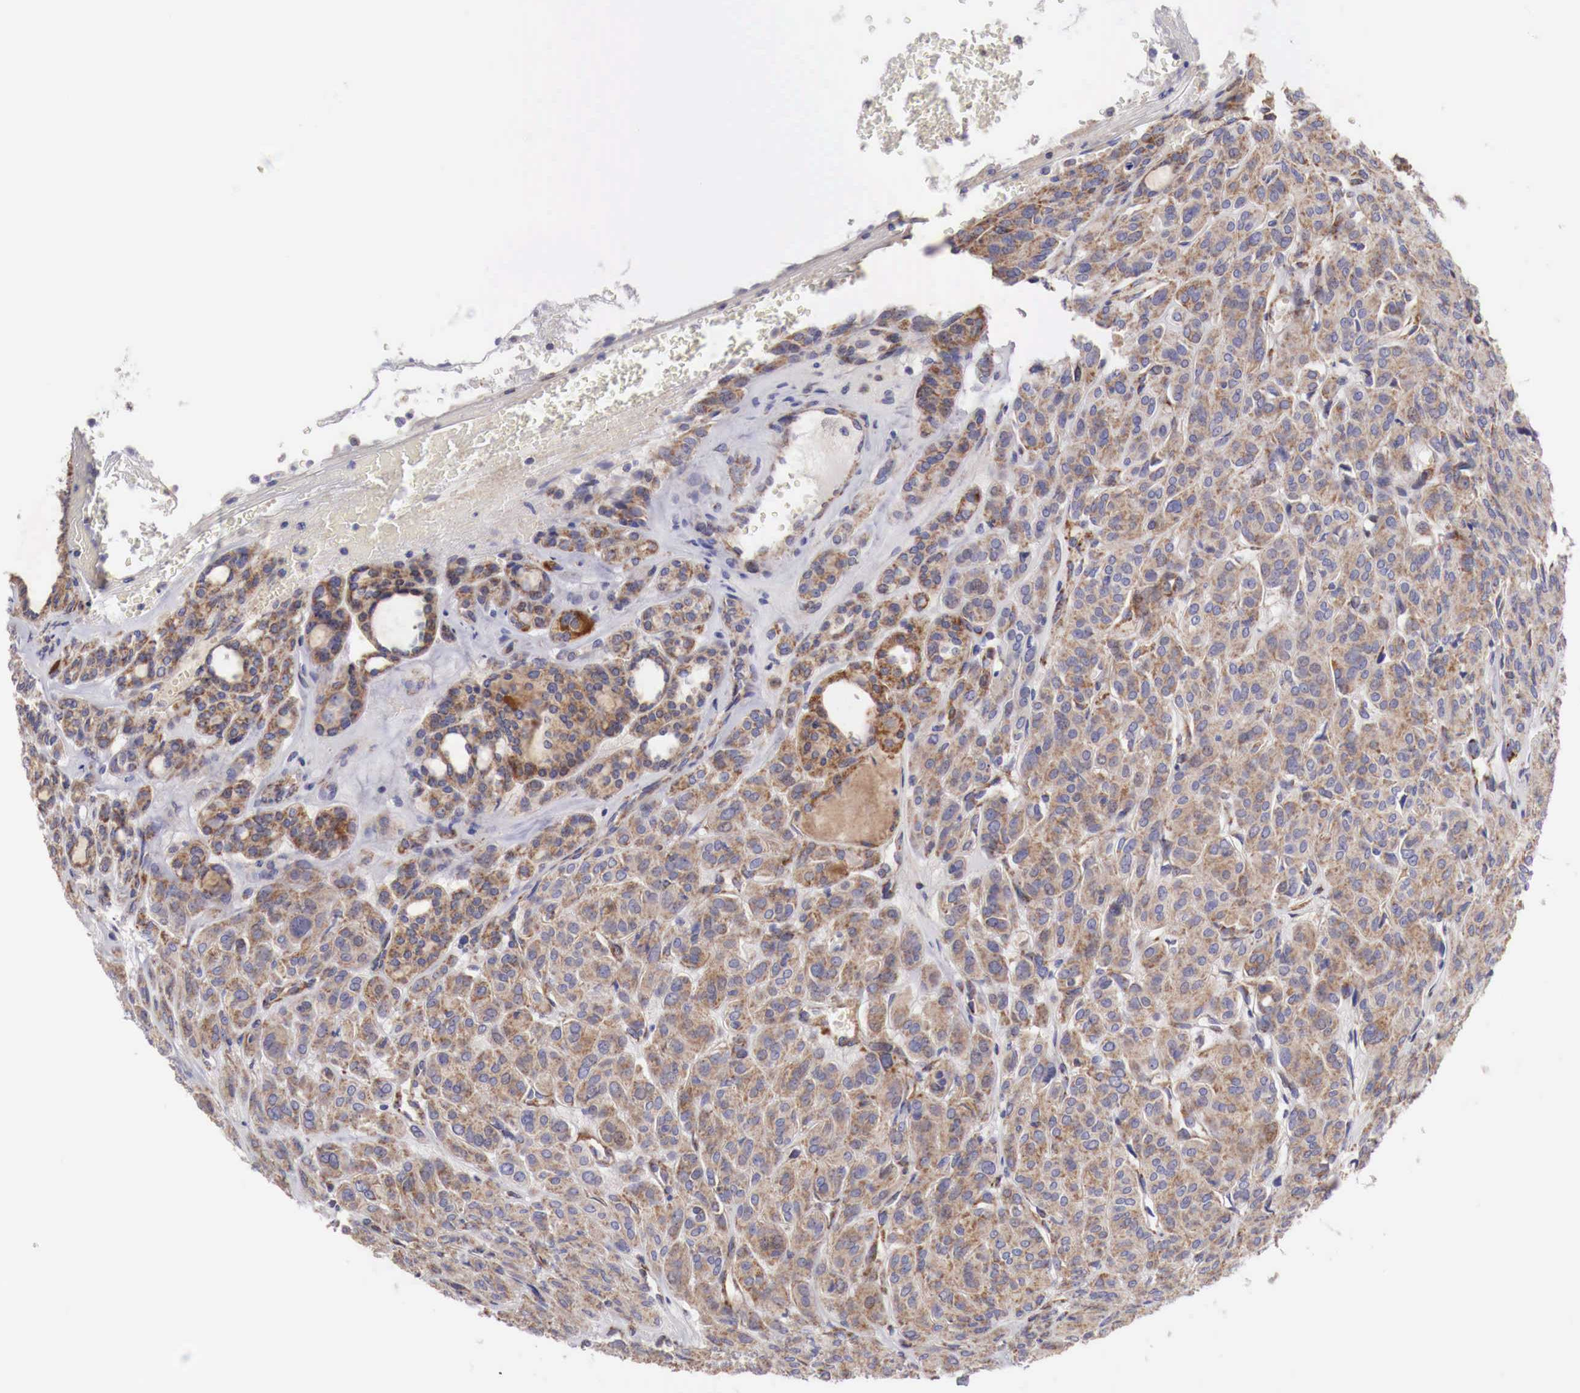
{"staining": {"intensity": "moderate", "quantity": ">75%", "location": "cytoplasmic/membranous"}, "tissue": "thyroid cancer", "cell_type": "Tumor cells", "image_type": "cancer", "snomed": [{"axis": "morphology", "description": "Follicular adenoma carcinoma, NOS"}, {"axis": "topography", "description": "Thyroid gland"}], "caption": "Immunohistochemical staining of thyroid cancer (follicular adenoma carcinoma) exhibits medium levels of moderate cytoplasmic/membranous positivity in approximately >75% of tumor cells. Nuclei are stained in blue.", "gene": "XPNPEP3", "patient": {"sex": "female", "age": 71}}